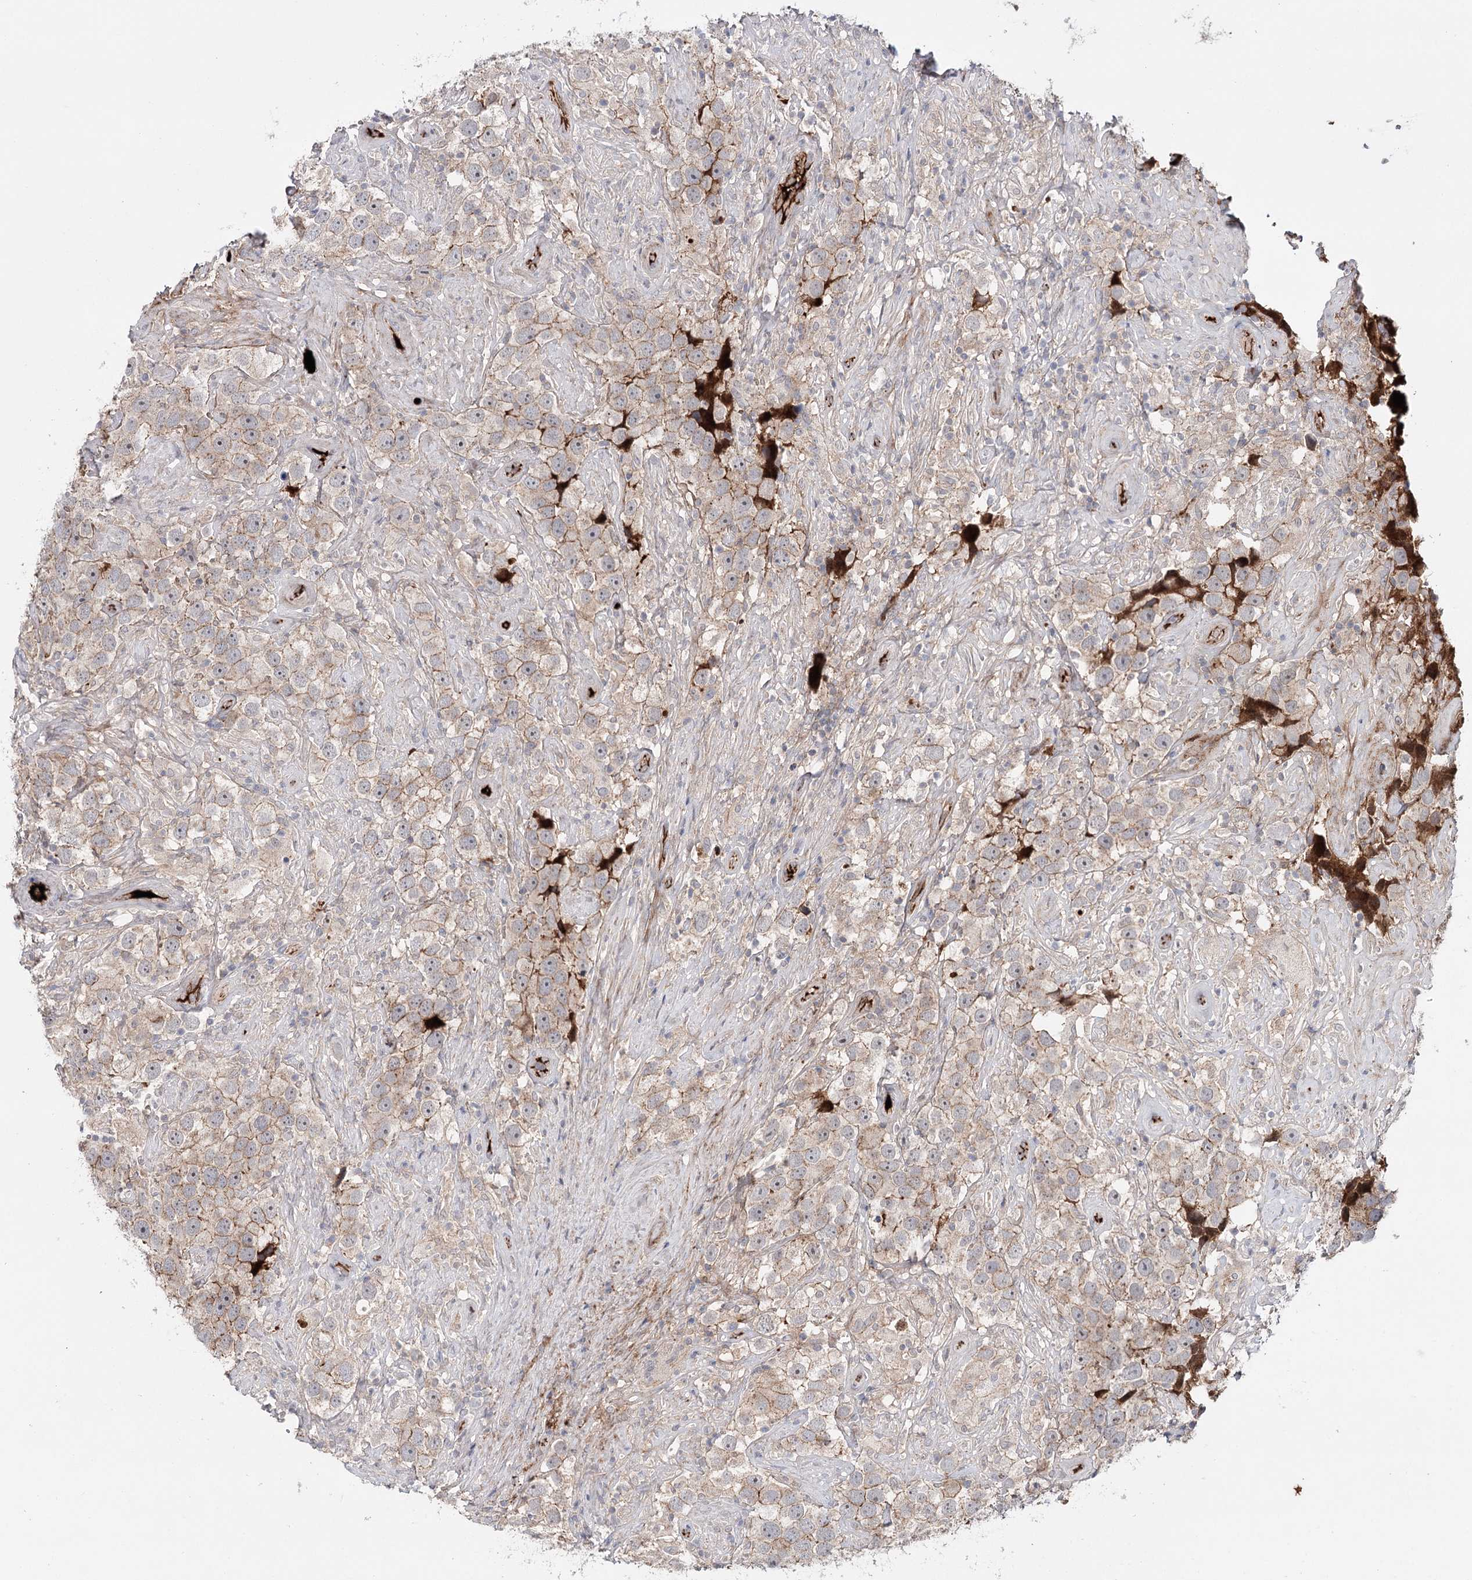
{"staining": {"intensity": "weak", "quantity": "25%-75%", "location": "cytoplasmic/membranous"}, "tissue": "testis cancer", "cell_type": "Tumor cells", "image_type": "cancer", "snomed": [{"axis": "morphology", "description": "Seminoma, NOS"}, {"axis": "topography", "description": "Testis"}], "caption": "Weak cytoplasmic/membranous positivity is identified in approximately 25%-75% of tumor cells in testis cancer.", "gene": "PKP4", "patient": {"sex": "male", "age": 49}}